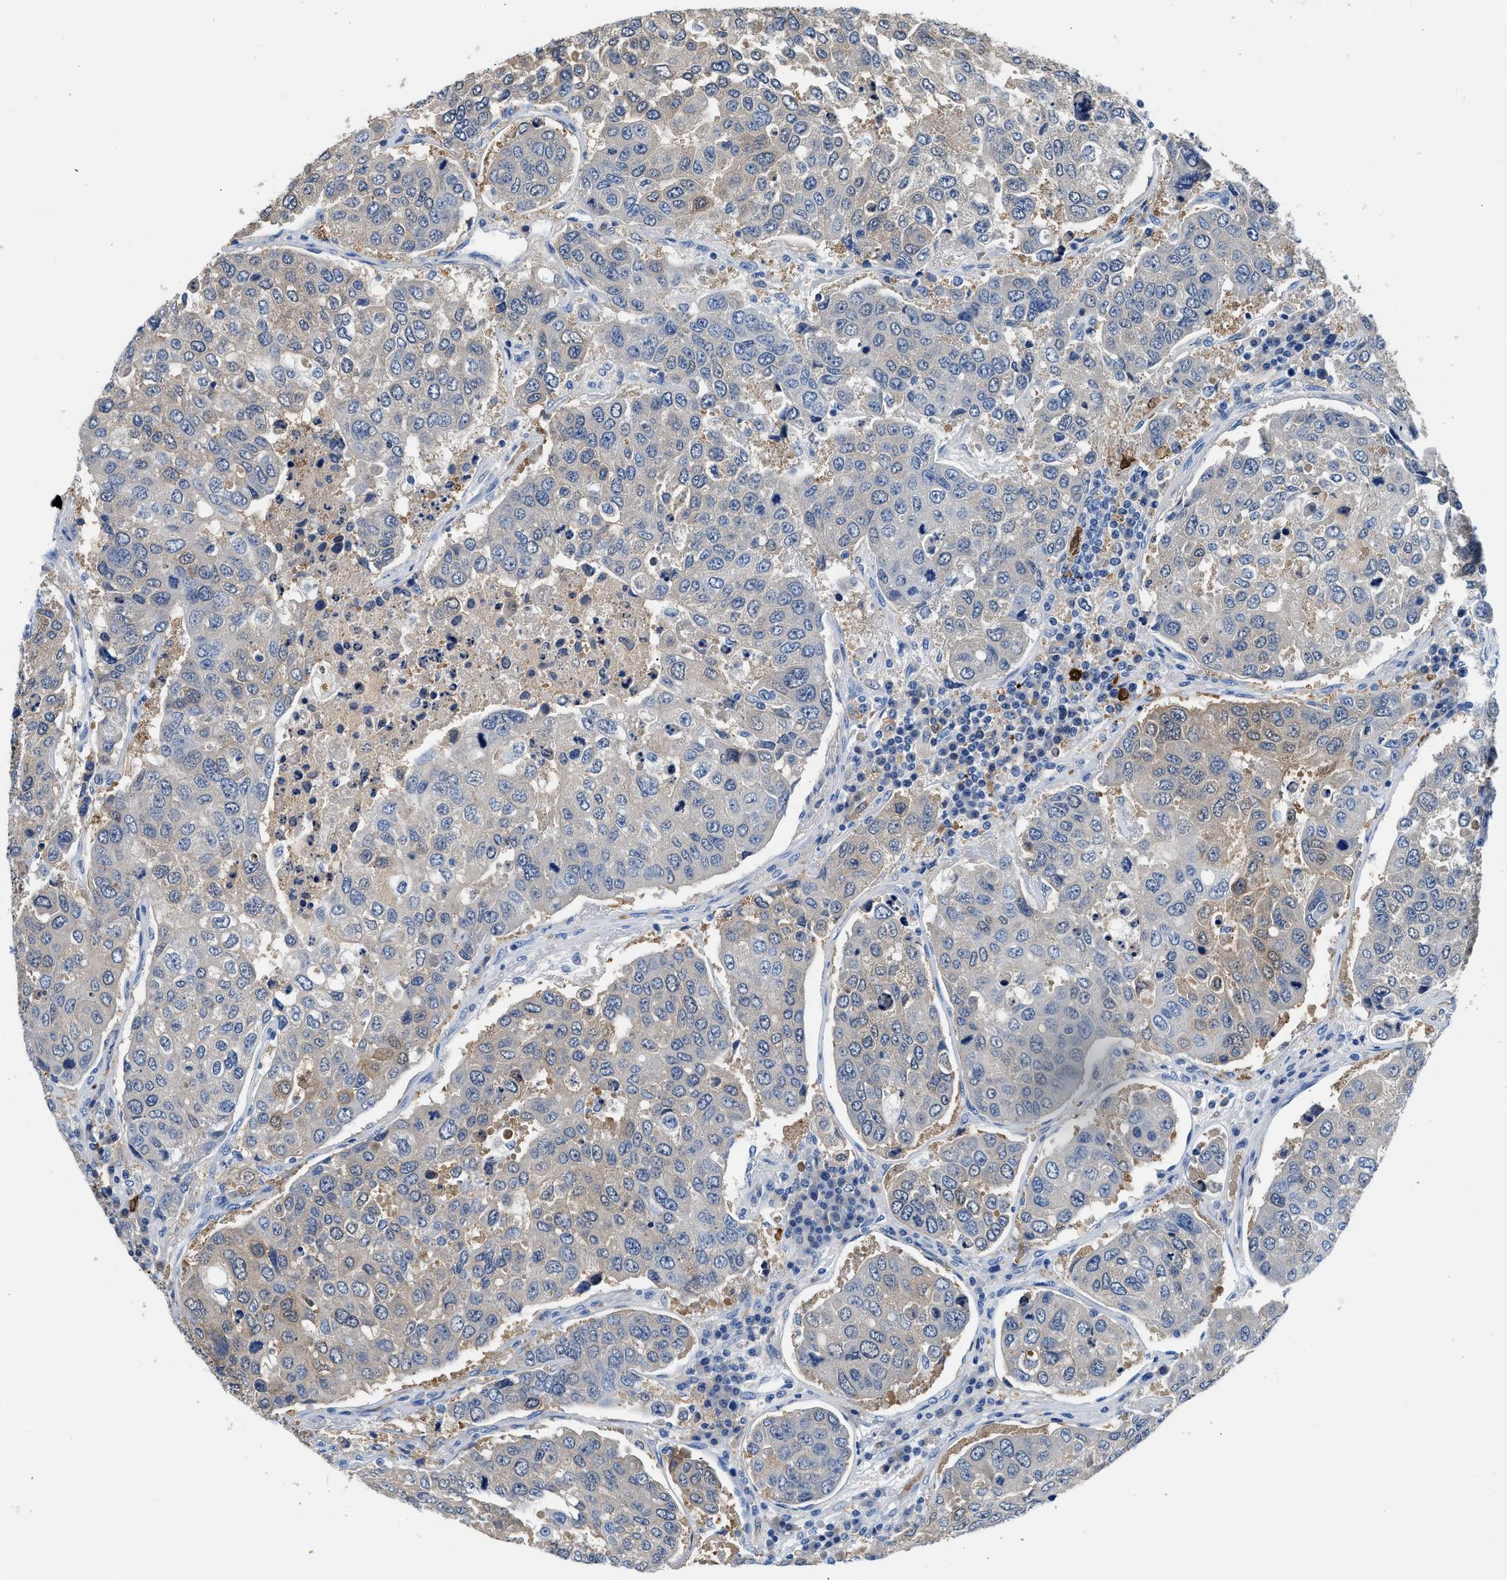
{"staining": {"intensity": "weak", "quantity": "<25%", "location": "cytoplasmic/membranous"}, "tissue": "urothelial cancer", "cell_type": "Tumor cells", "image_type": "cancer", "snomed": [{"axis": "morphology", "description": "Urothelial carcinoma, High grade"}, {"axis": "topography", "description": "Lymph node"}, {"axis": "topography", "description": "Urinary bladder"}], "caption": "This is an IHC photomicrograph of human urothelial cancer. There is no positivity in tumor cells.", "gene": "FADS6", "patient": {"sex": "male", "age": 51}}